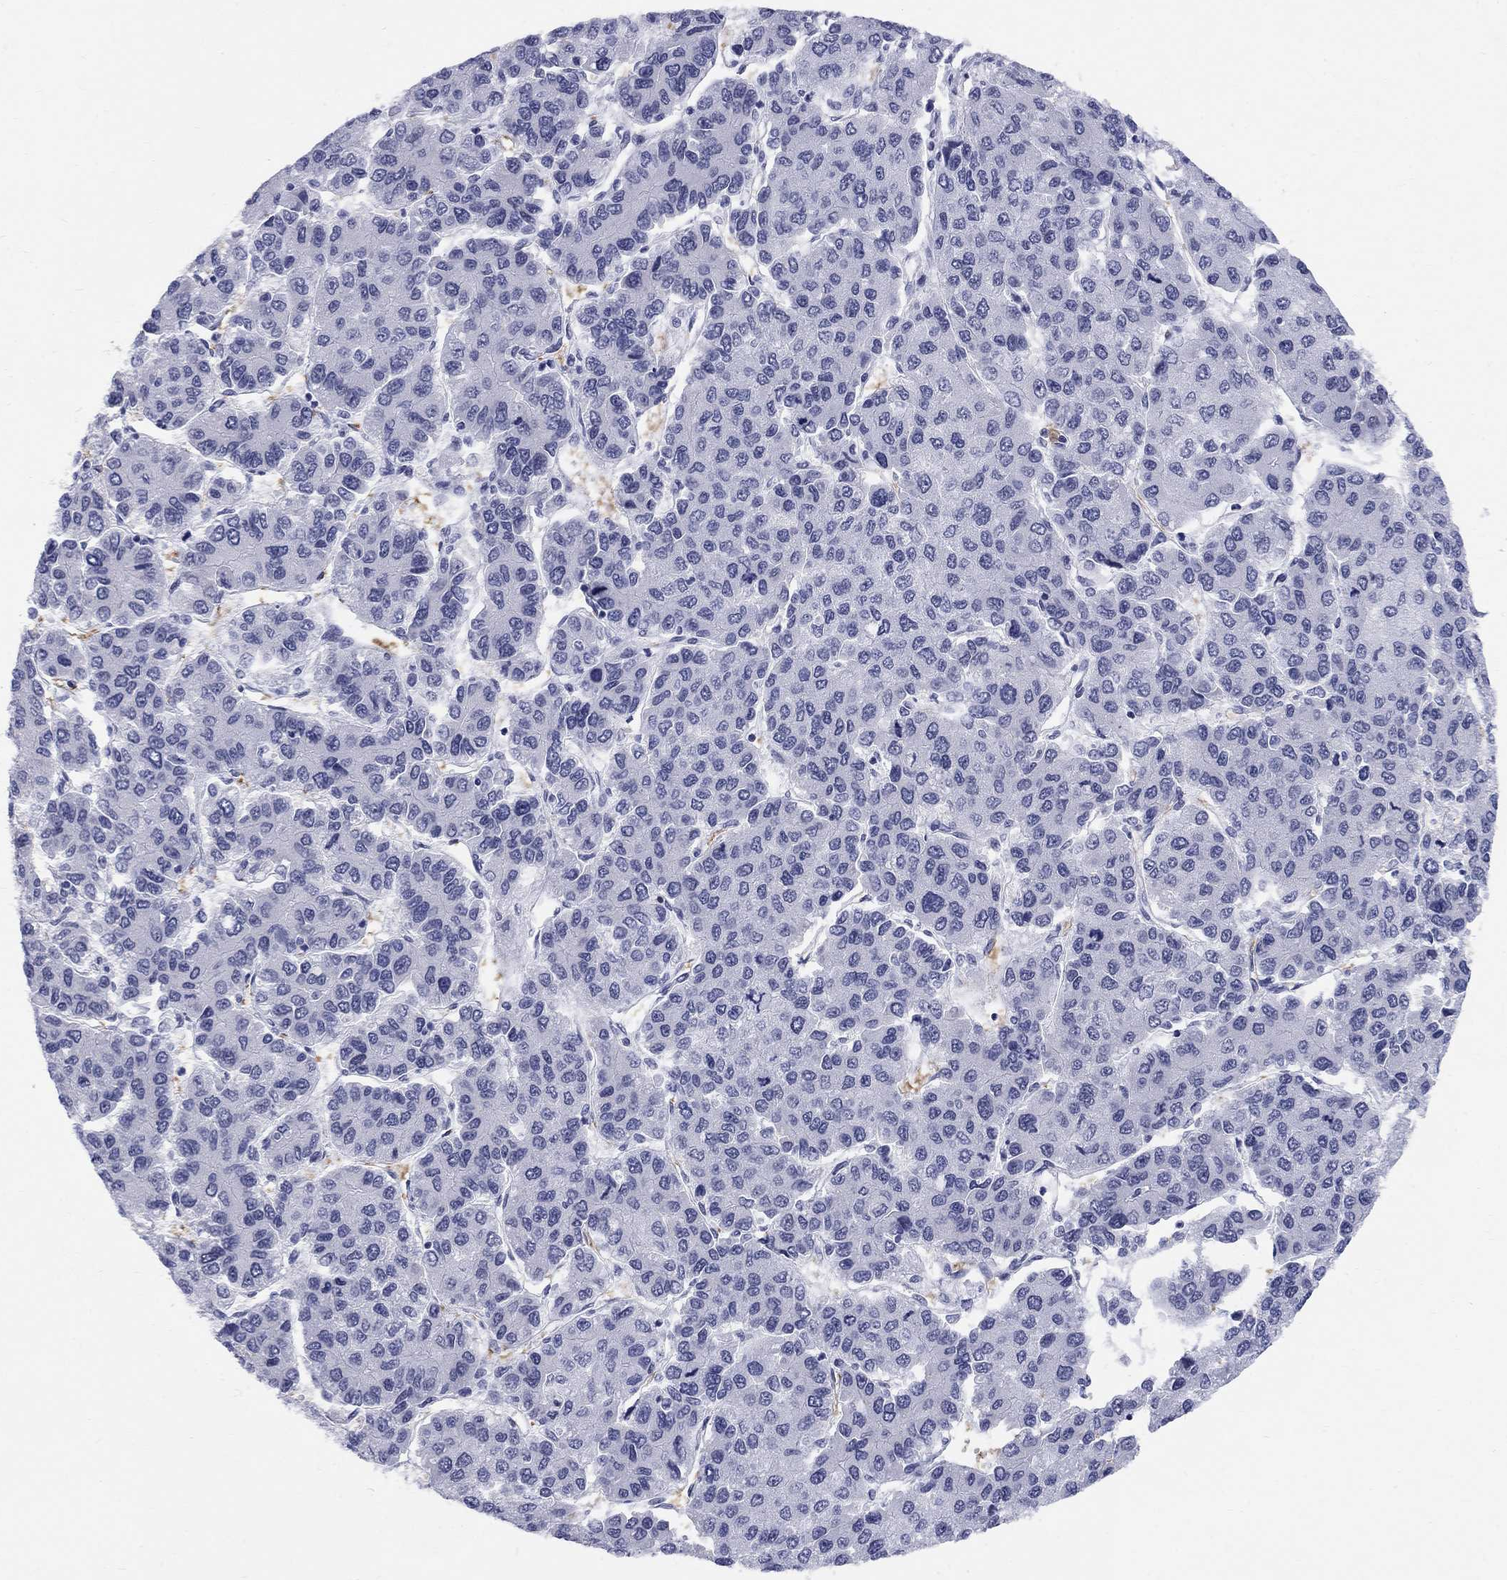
{"staining": {"intensity": "negative", "quantity": "none", "location": "none"}, "tissue": "liver cancer", "cell_type": "Tumor cells", "image_type": "cancer", "snomed": [{"axis": "morphology", "description": "Carcinoma, Hepatocellular, NOS"}, {"axis": "topography", "description": "Liver"}], "caption": "Immunohistochemistry (IHC) image of neoplastic tissue: human liver hepatocellular carcinoma stained with DAB (3,3'-diaminobenzidine) reveals no significant protein expression in tumor cells.", "gene": "DMTN", "patient": {"sex": "female", "age": 66}}